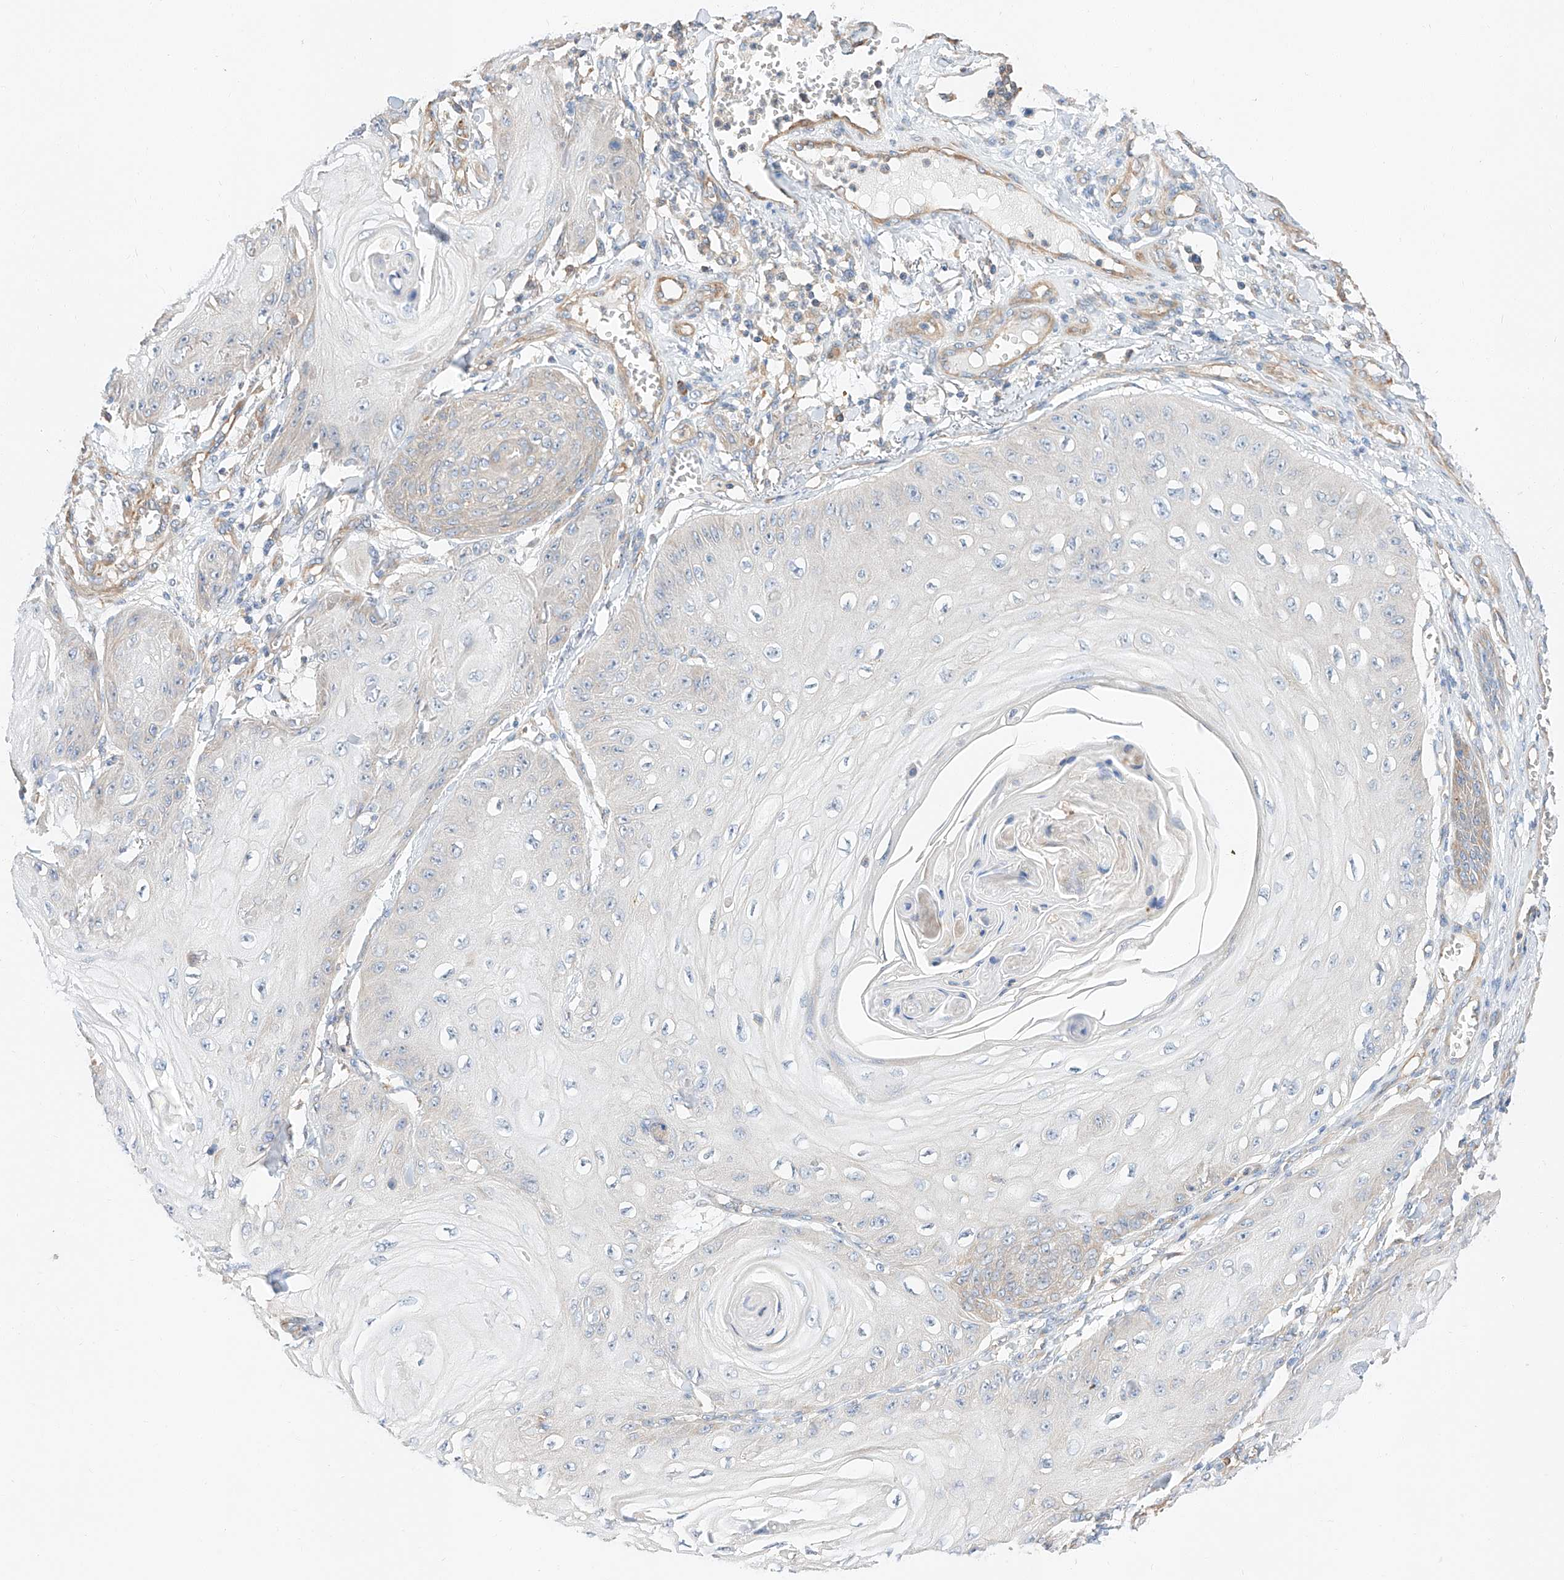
{"staining": {"intensity": "negative", "quantity": "none", "location": "none"}, "tissue": "skin cancer", "cell_type": "Tumor cells", "image_type": "cancer", "snomed": [{"axis": "morphology", "description": "Squamous cell carcinoma, NOS"}, {"axis": "topography", "description": "Skin"}], "caption": "A photomicrograph of human skin squamous cell carcinoma is negative for staining in tumor cells.", "gene": "GLMN", "patient": {"sex": "male", "age": 74}}